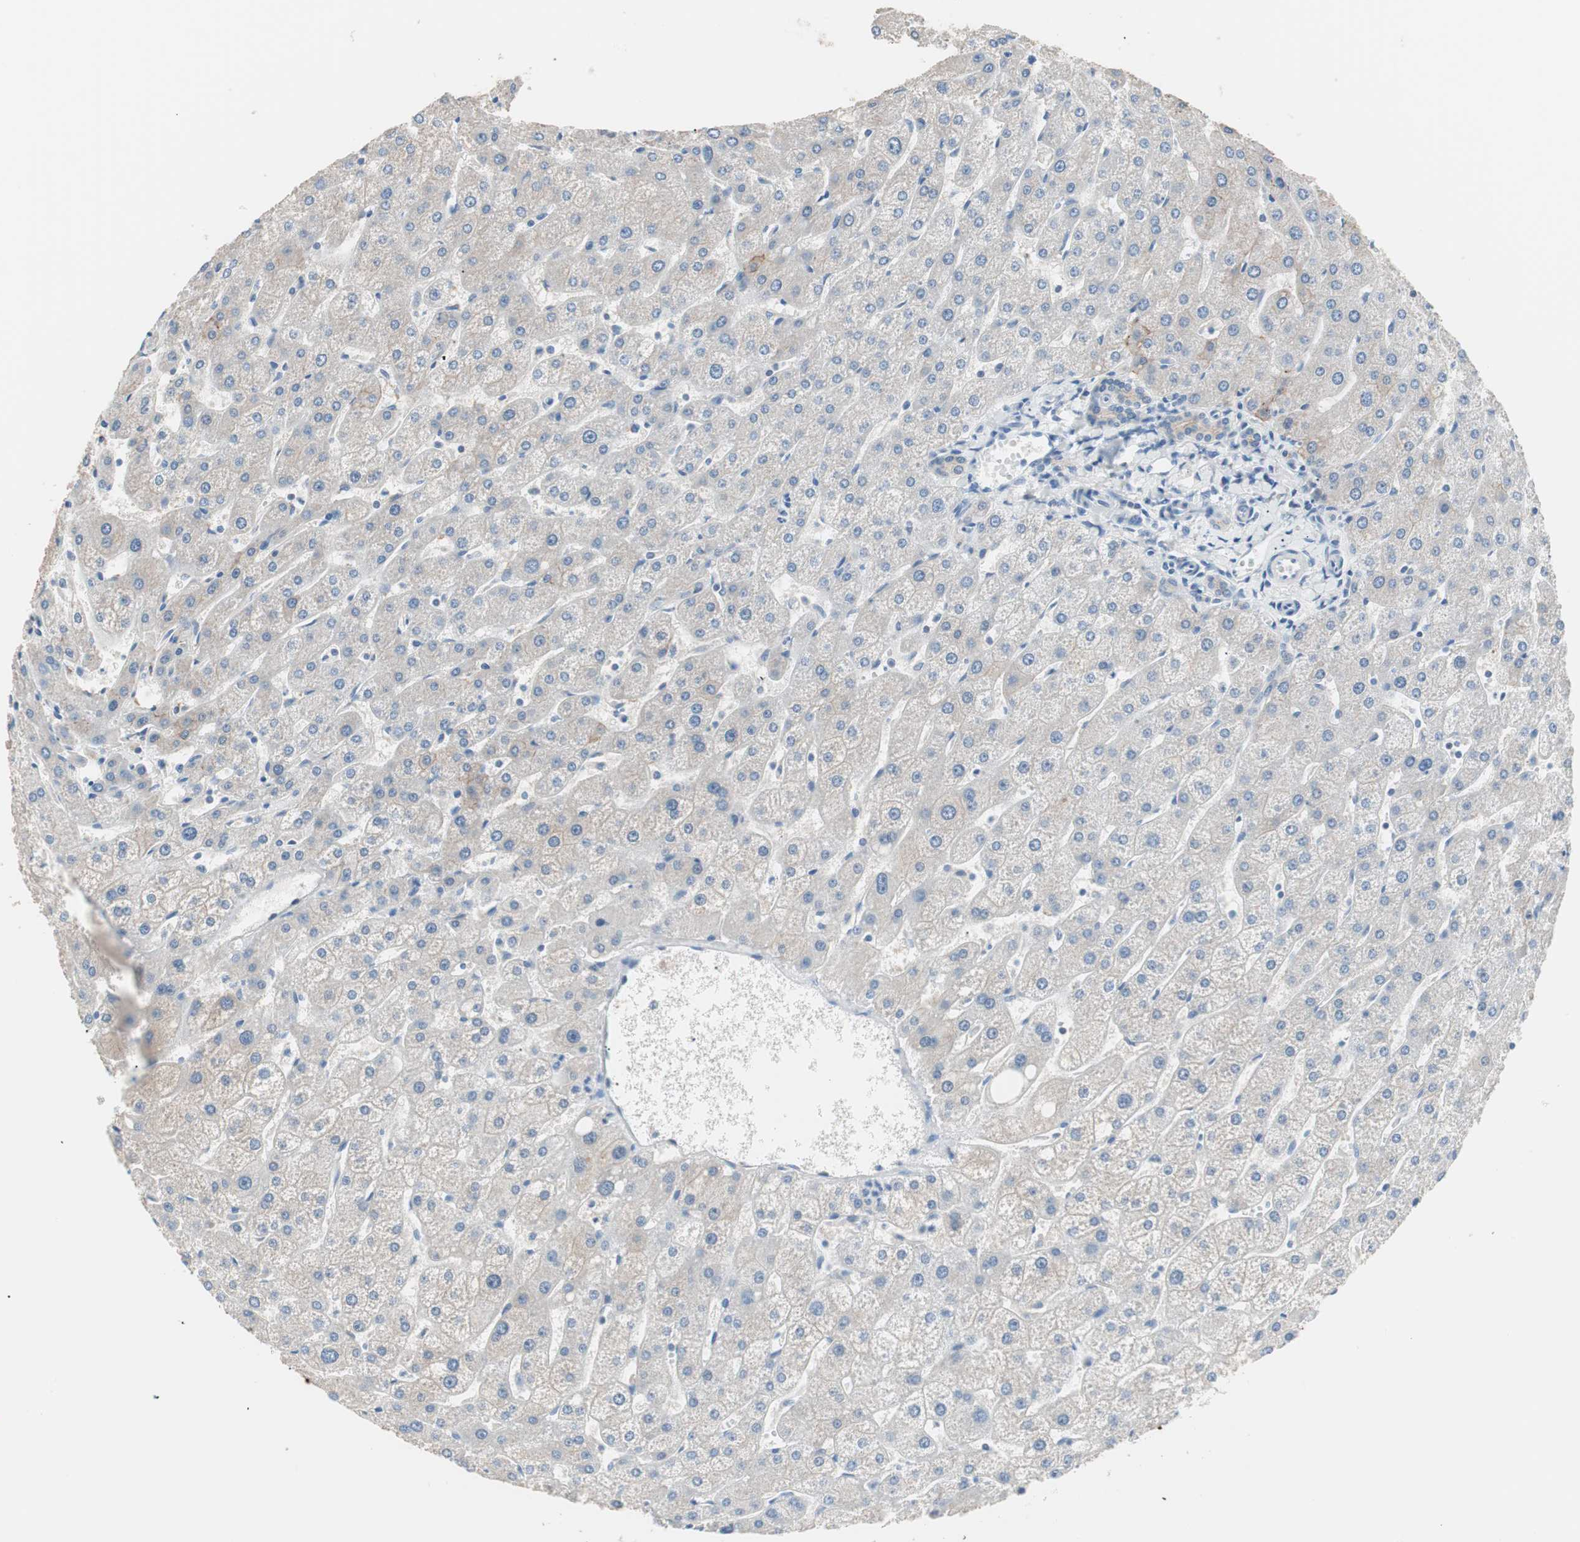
{"staining": {"intensity": "moderate", "quantity": "<25%", "location": "cytoplasmic/membranous"}, "tissue": "liver", "cell_type": "Cholangiocytes", "image_type": "normal", "snomed": [{"axis": "morphology", "description": "Normal tissue, NOS"}, {"axis": "topography", "description": "Liver"}], "caption": "DAB immunohistochemical staining of normal liver displays moderate cytoplasmic/membranous protein expression in about <25% of cholangiocytes. The protein is shown in brown color, while the nuclei are stained blue.", "gene": "VIL1", "patient": {"sex": "male", "age": 67}}